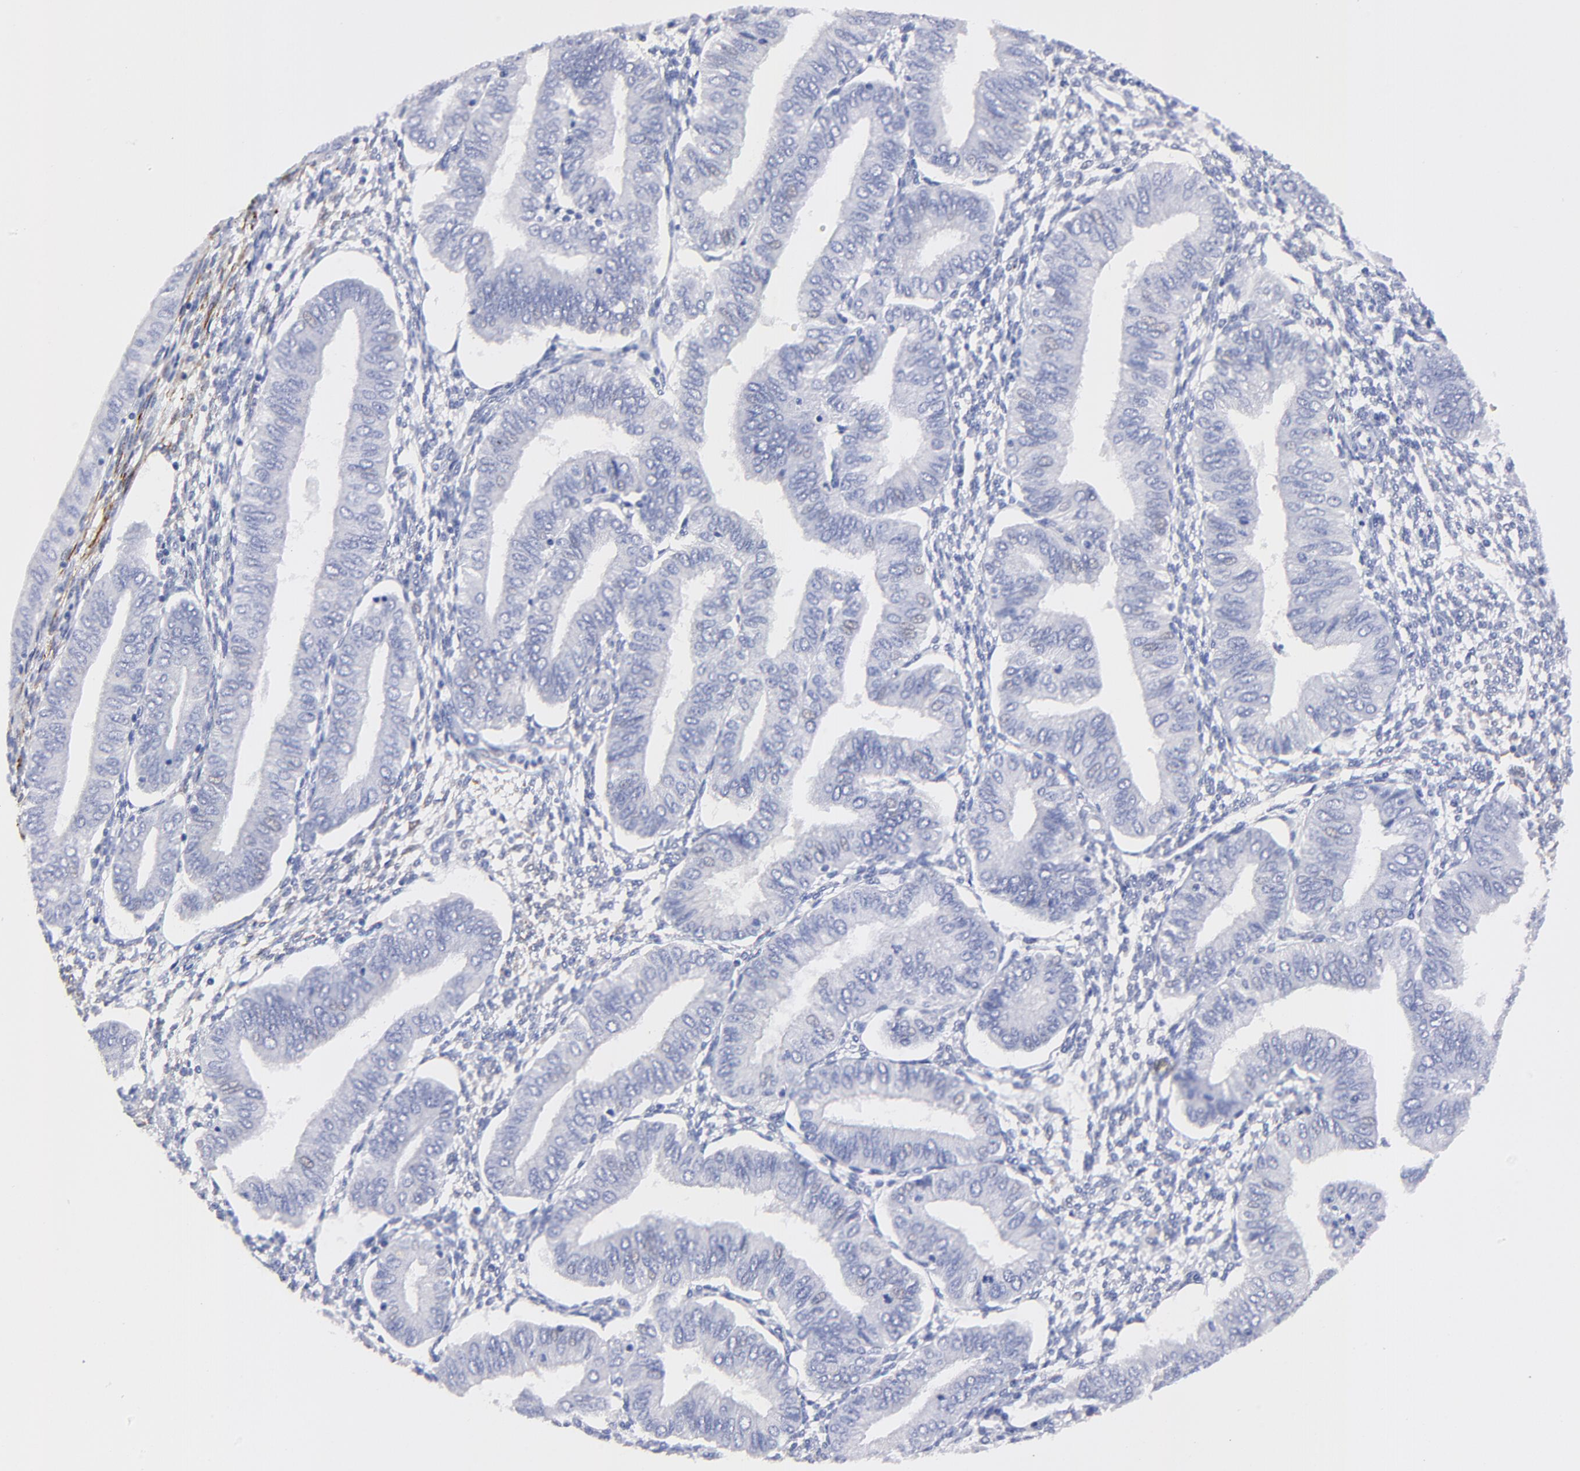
{"staining": {"intensity": "negative", "quantity": "none", "location": "none"}, "tissue": "endometrial cancer", "cell_type": "Tumor cells", "image_type": "cancer", "snomed": [{"axis": "morphology", "description": "Adenocarcinoma, NOS"}, {"axis": "topography", "description": "Endometrium"}], "caption": "An immunohistochemistry (IHC) image of endometrial cancer is shown. There is no staining in tumor cells of endometrial cancer. (Stains: DAB IHC with hematoxylin counter stain, Microscopy: brightfield microscopy at high magnification).", "gene": "HORMAD2", "patient": {"sex": "female", "age": 51}}